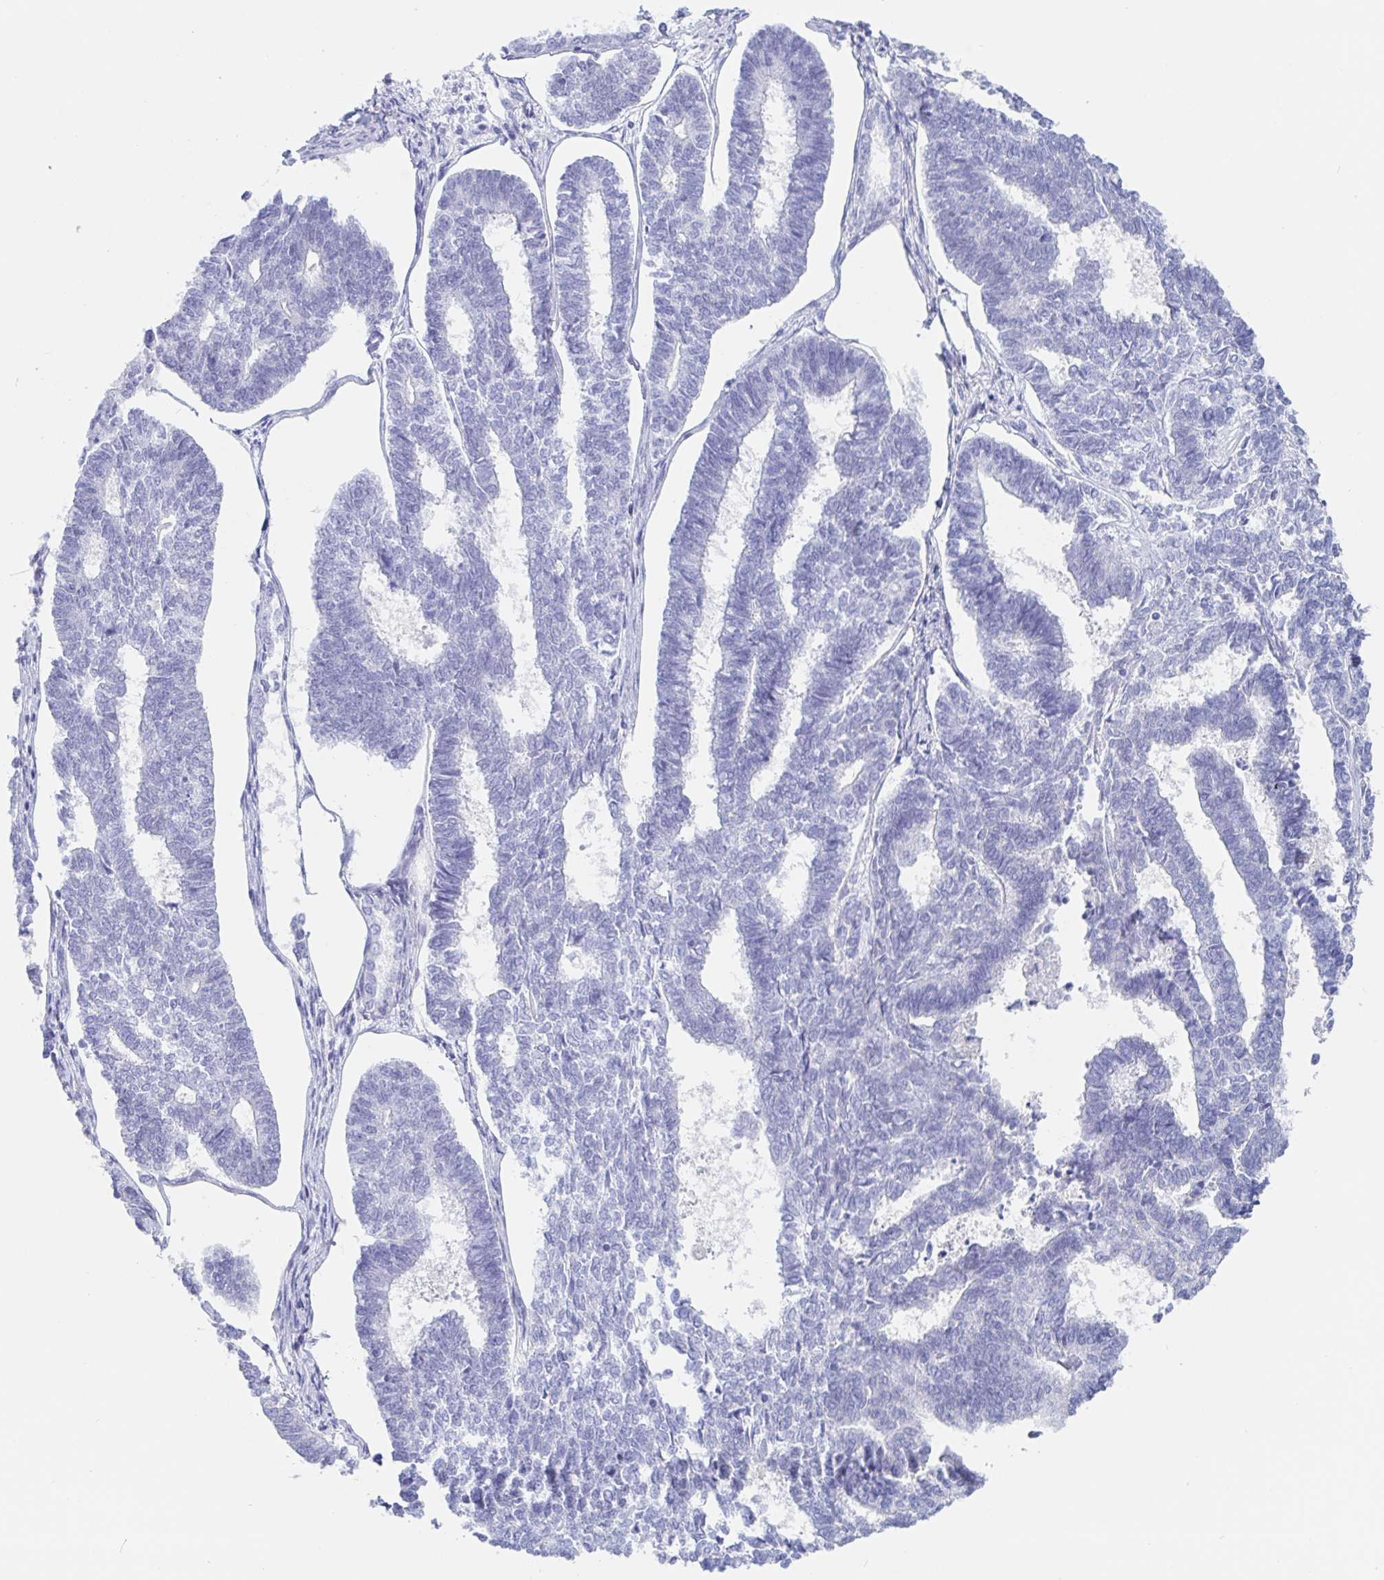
{"staining": {"intensity": "negative", "quantity": "none", "location": "none"}, "tissue": "endometrial cancer", "cell_type": "Tumor cells", "image_type": "cancer", "snomed": [{"axis": "morphology", "description": "Adenocarcinoma, NOS"}, {"axis": "topography", "description": "Endometrium"}], "caption": "Photomicrograph shows no protein expression in tumor cells of endometrial adenocarcinoma tissue.", "gene": "KCNH6", "patient": {"sex": "female", "age": 70}}